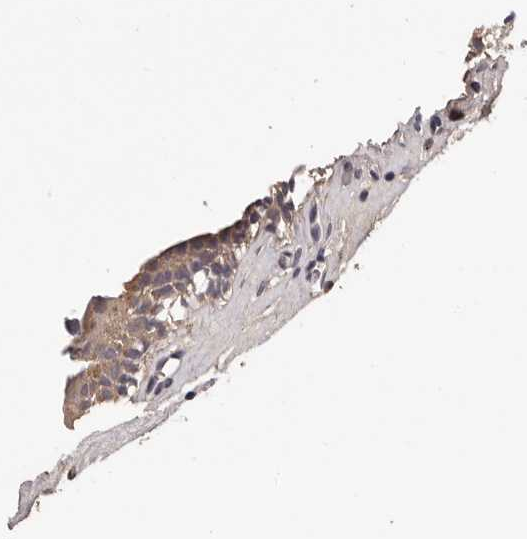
{"staining": {"intensity": "weak", "quantity": "25%-75%", "location": "cytoplasmic/membranous"}, "tissue": "urinary bladder", "cell_type": "Urothelial cells", "image_type": "normal", "snomed": [{"axis": "morphology", "description": "Normal tissue, NOS"}, {"axis": "topography", "description": "Urinary bladder"}], "caption": "DAB (3,3'-diaminobenzidine) immunohistochemical staining of benign urinary bladder exhibits weak cytoplasmic/membranous protein expression in about 25%-75% of urothelial cells.", "gene": "ETNK1", "patient": {"sex": "male", "age": 83}}